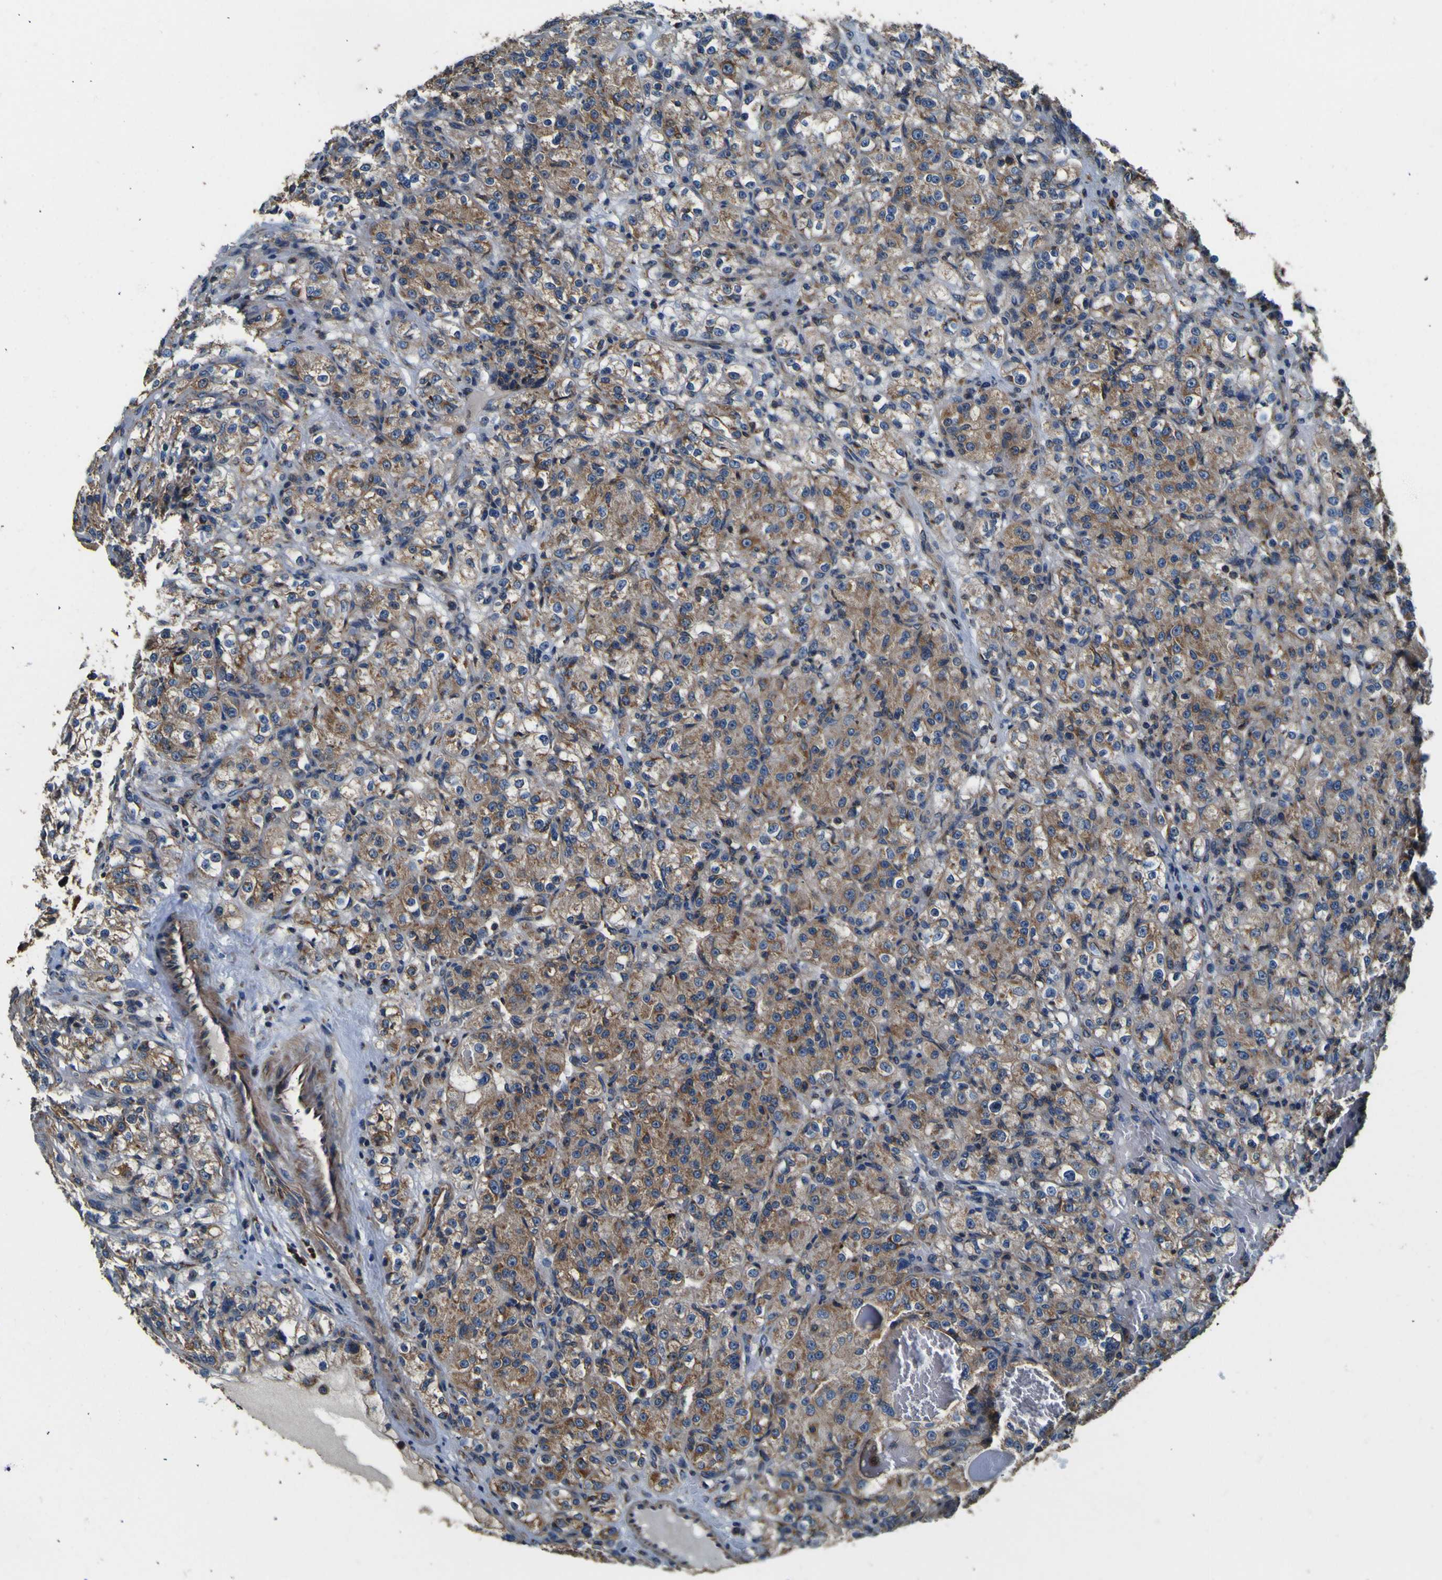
{"staining": {"intensity": "weak", "quantity": ">75%", "location": "cytoplasmic/membranous"}, "tissue": "renal cancer", "cell_type": "Tumor cells", "image_type": "cancer", "snomed": [{"axis": "morphology", "description": "Adenocarcinoma, NOS"}, {"axis": "topography", "description": "Kidney"}], "caption": "There is low levels of weak cytoplasmic/membranous positivity in tumor cells of renal cancer (adenocarcinoma), as demonstrated by immunohistochemical staining (brown color).", "gene": "INPP5A", "patient": {"sex": "male", "age": 61}}